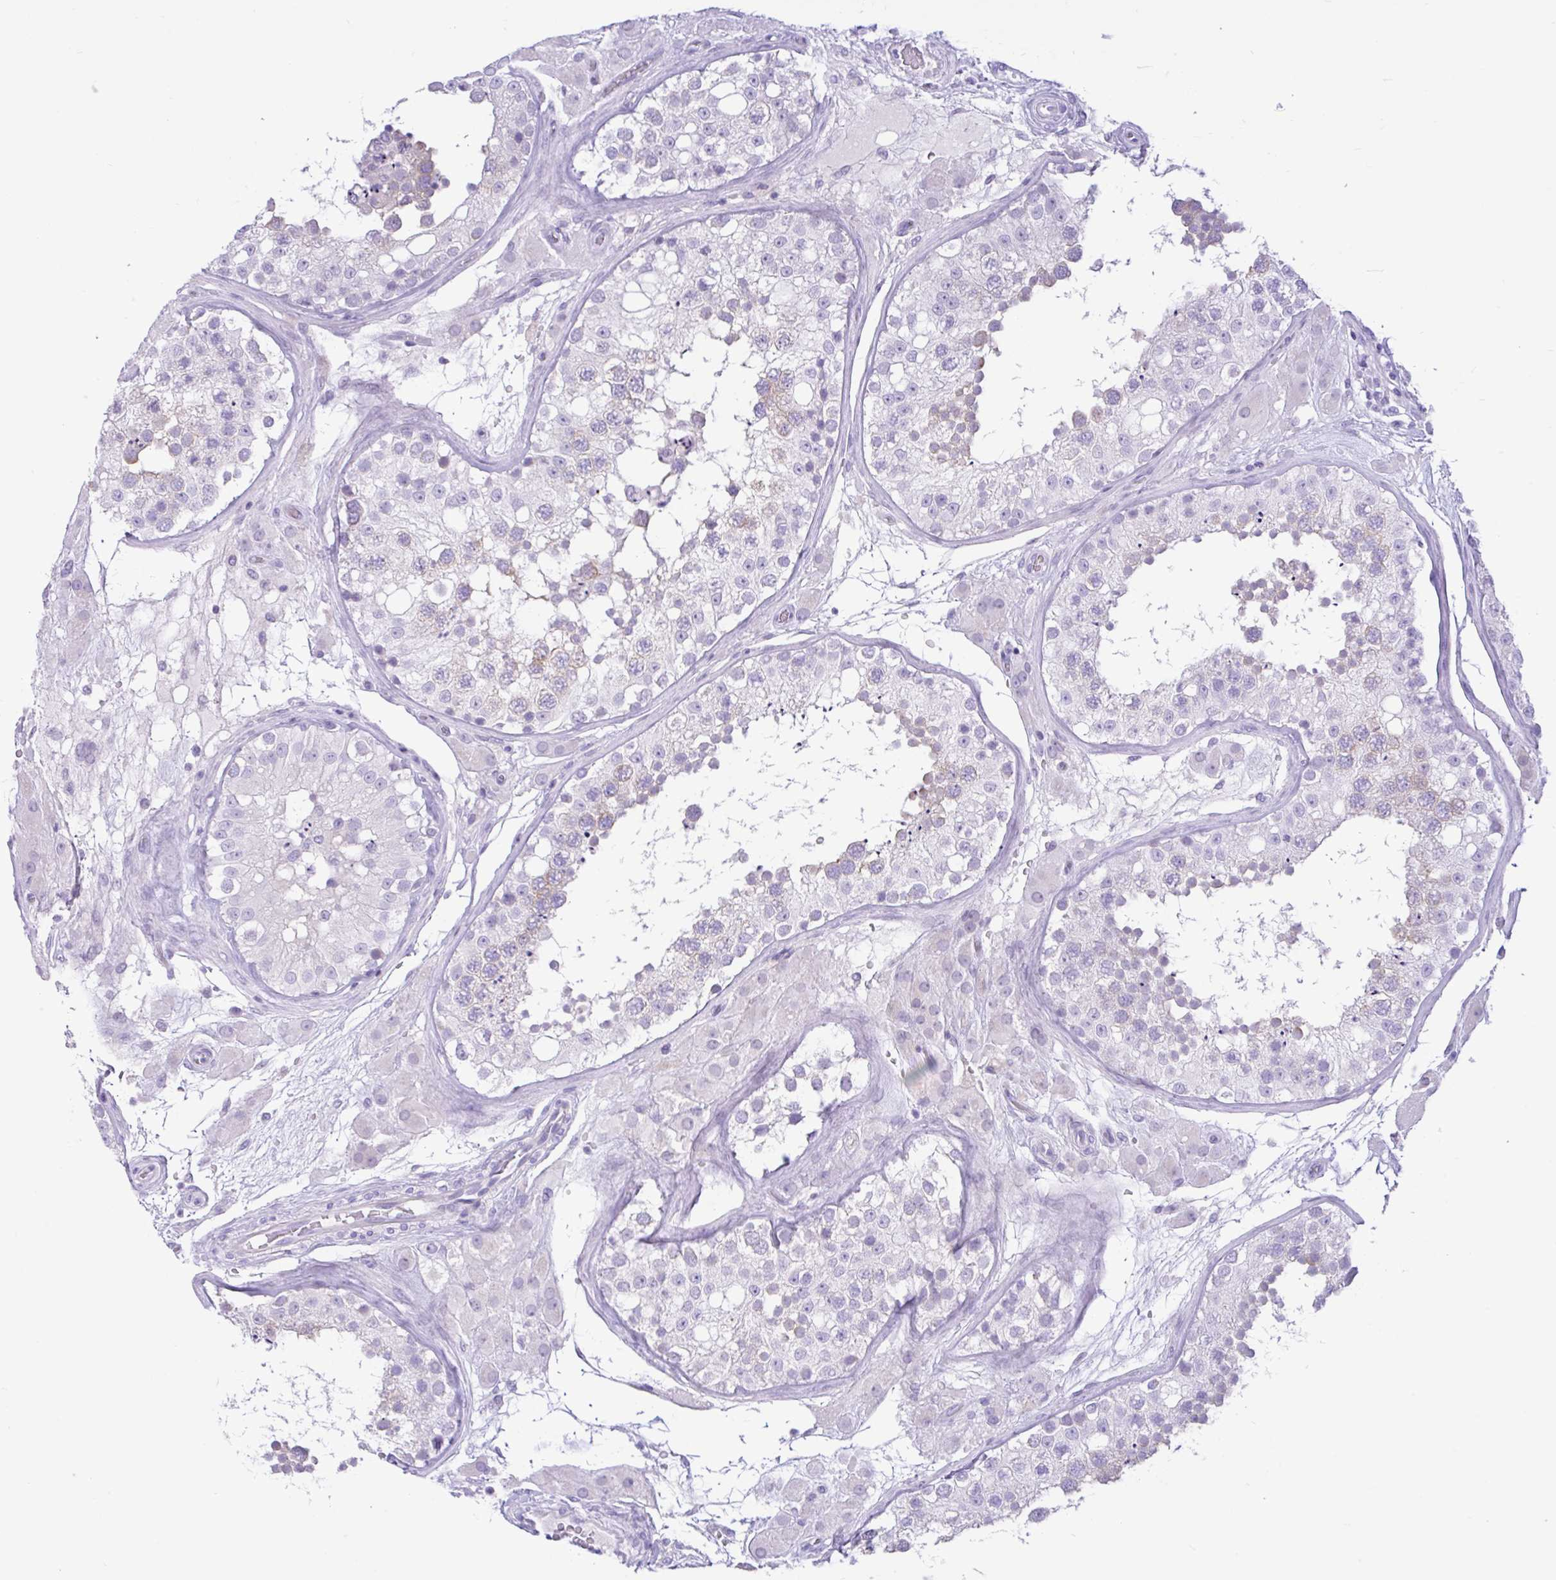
{"staining": {"intensity": "weak", "quantity": "<25%", "location": "cytoplasmic/membranous"}, "tissue": "testis", "cell_type": "Cells in seminiferous ducts", "image_type": "normal", "snomed": [{"axis": "morphology", "description": "Normal tissue, NOS"}, {"axis": "topography", "description": "Testis"}], "caption": "Immunohistochemical staining of benign human testis demonstrates no significant expression in cells in seminiferous ducts. Brightfield microscopy of immunohistochemistry (IHC) stained with DAB (3,3'-diaminobenzidine) (brown) and hematoxylin (blue), captured at high magnification.", "gene": "ZNF101", "patient": {"sex": "male", "age": 26}}